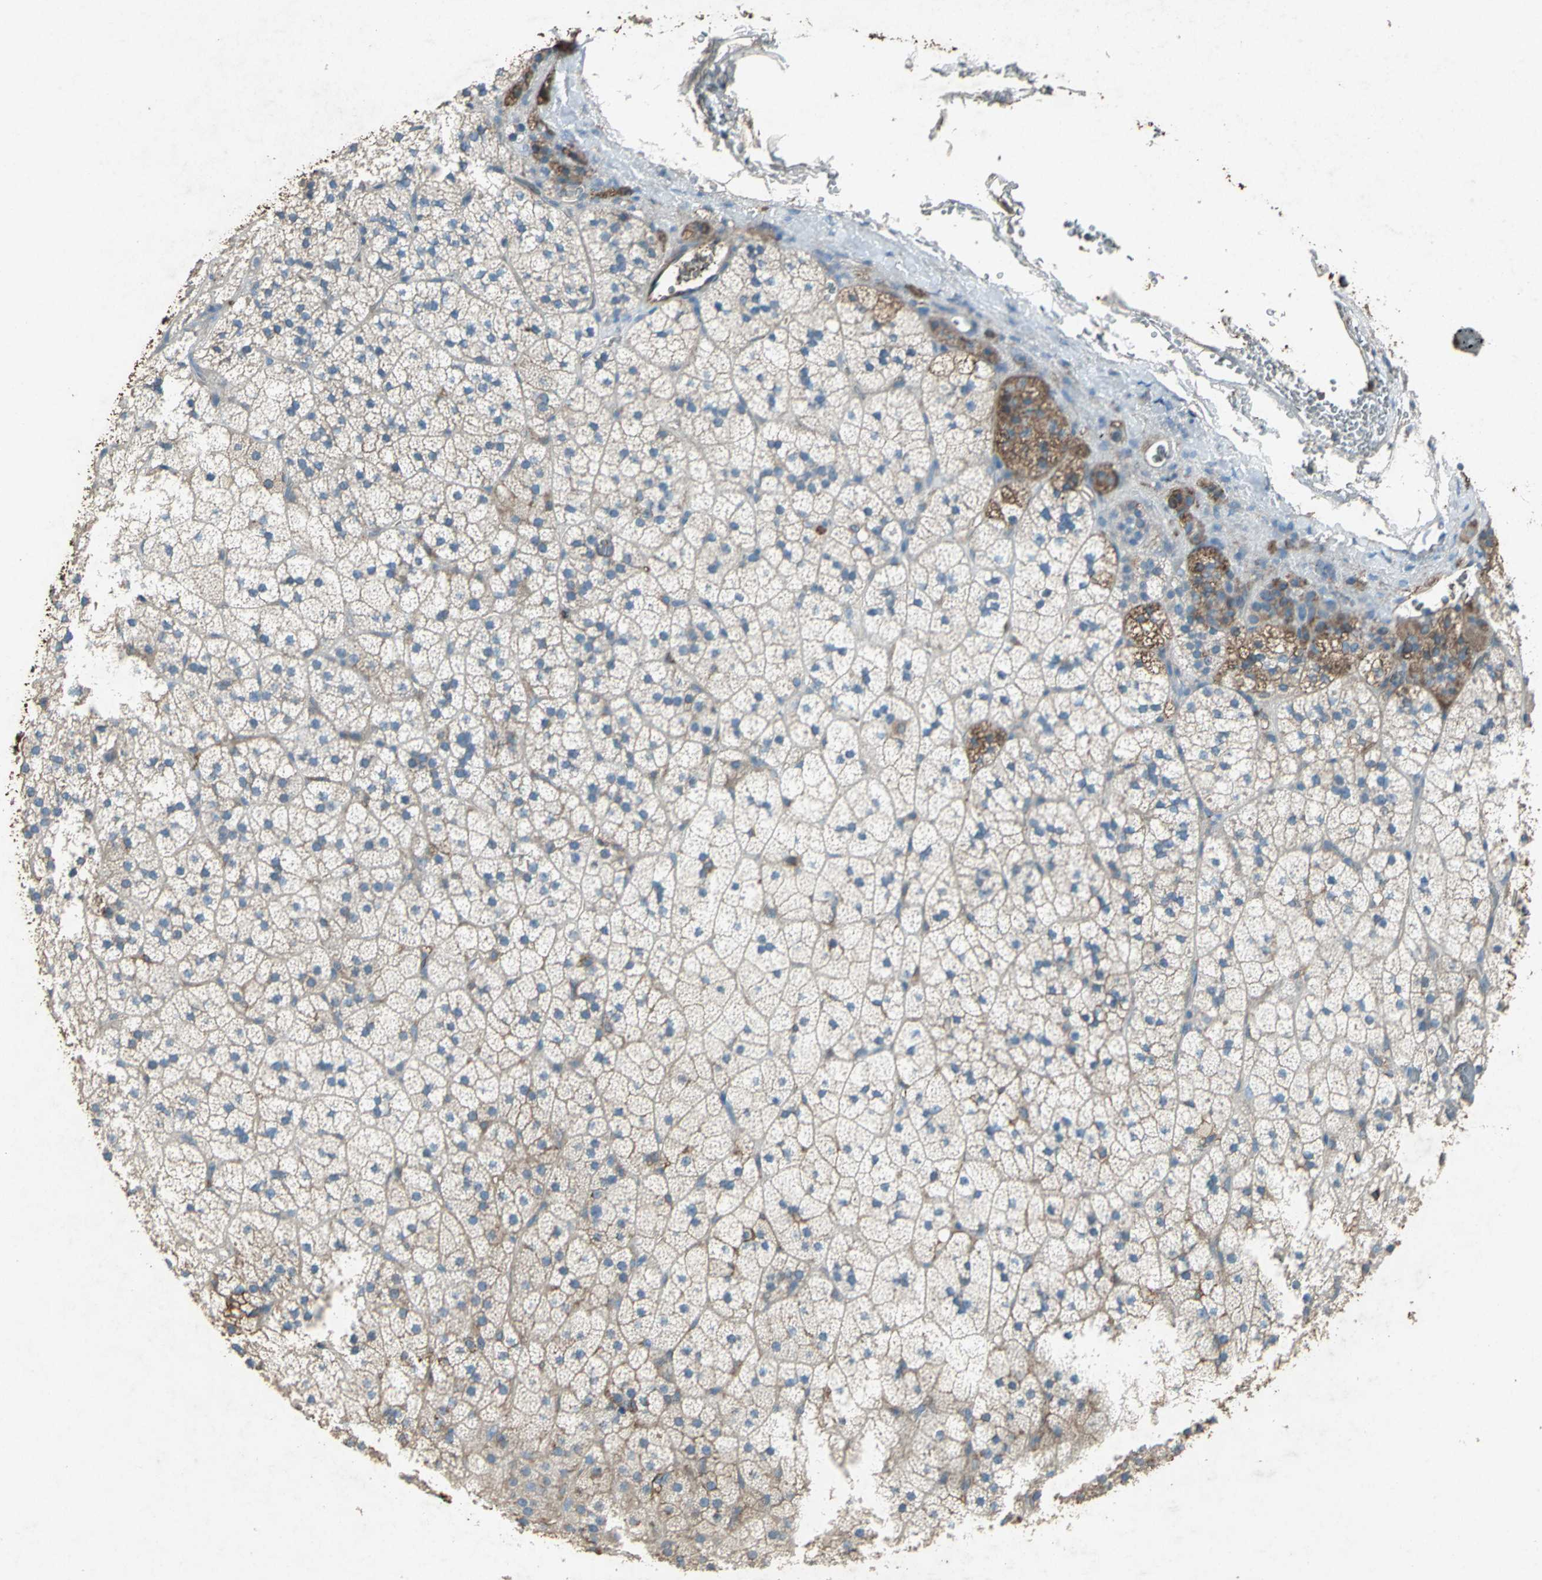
{"staining": {"intensity": "moderate", "quantity": "25%-75%", "location": "cytoplasmic/membranous"}, "tissue": "adrenal gland", "cell_type": "Glandular cells", "image_type": "normal", "snomed": [{"axis": "morphology", "description": "Normal tissue, NOS"}, {"axis": "topography", "description": "Adrenal gland"}], "caption": "A histopathology image of adrenal gland stained for a protein exhibits moderate cytoplasmic/membranous brown staining in glandular cells.", "gene": "CCR6", "patient": {"sex": "male", "age": 35}}